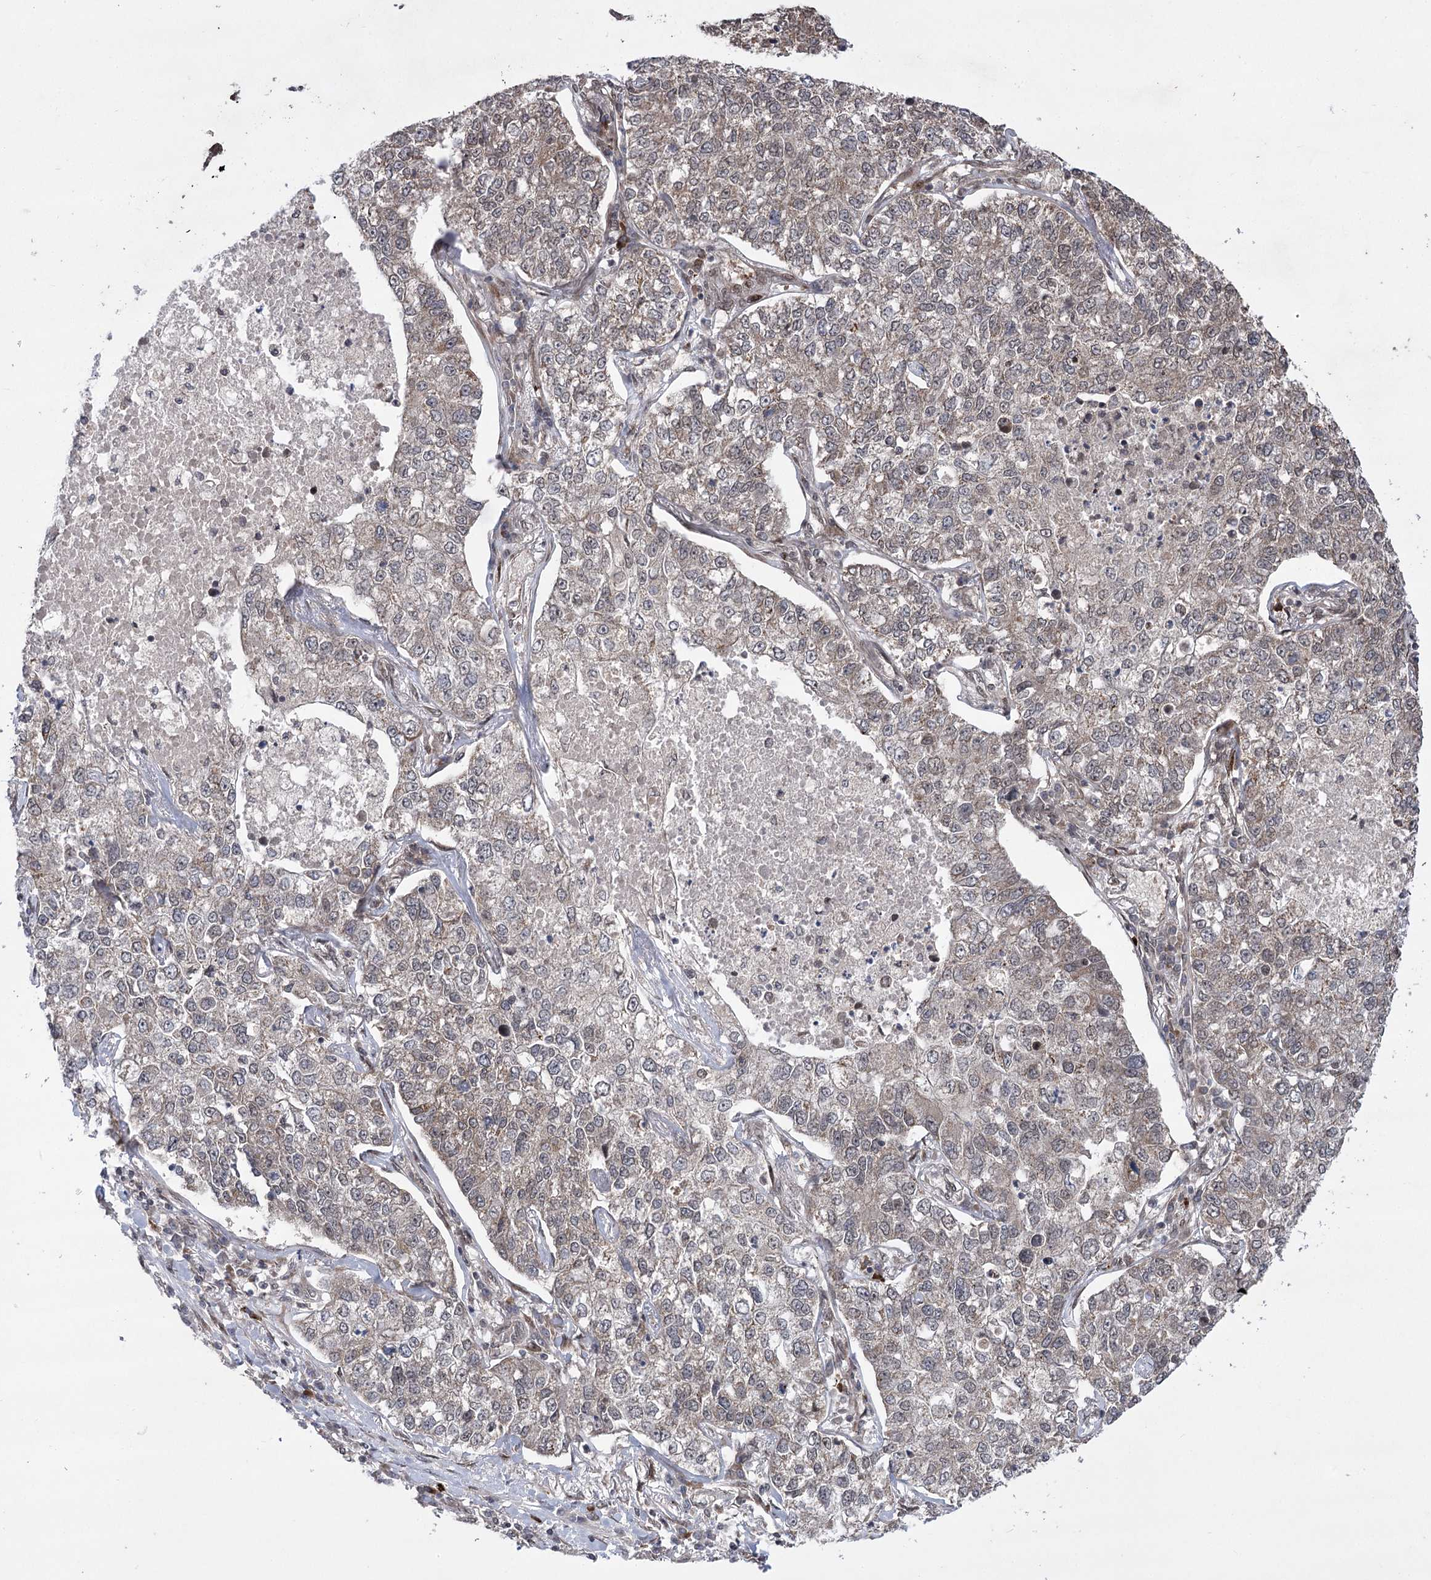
{"staining": {"intensity": "weak", "quantity": "<25%", "location": "cytoplasmic/membranous"}, "tissue": "lung cancer", "cell_type": "Tumor cells", "image_type": "cancer", "snomed": [{"axis": "morphology", "description": "Adenocarcinoma, NOS"}, {"axis": "topography", "description": "Lung"}], "caption": "DAB immunohistochemical staining of human lung cancer (adenocarcinoma) reveals no significant positivity in tumor cells.", "gene": "TENM2", "patient": {"sex": "male", "age": 49}}